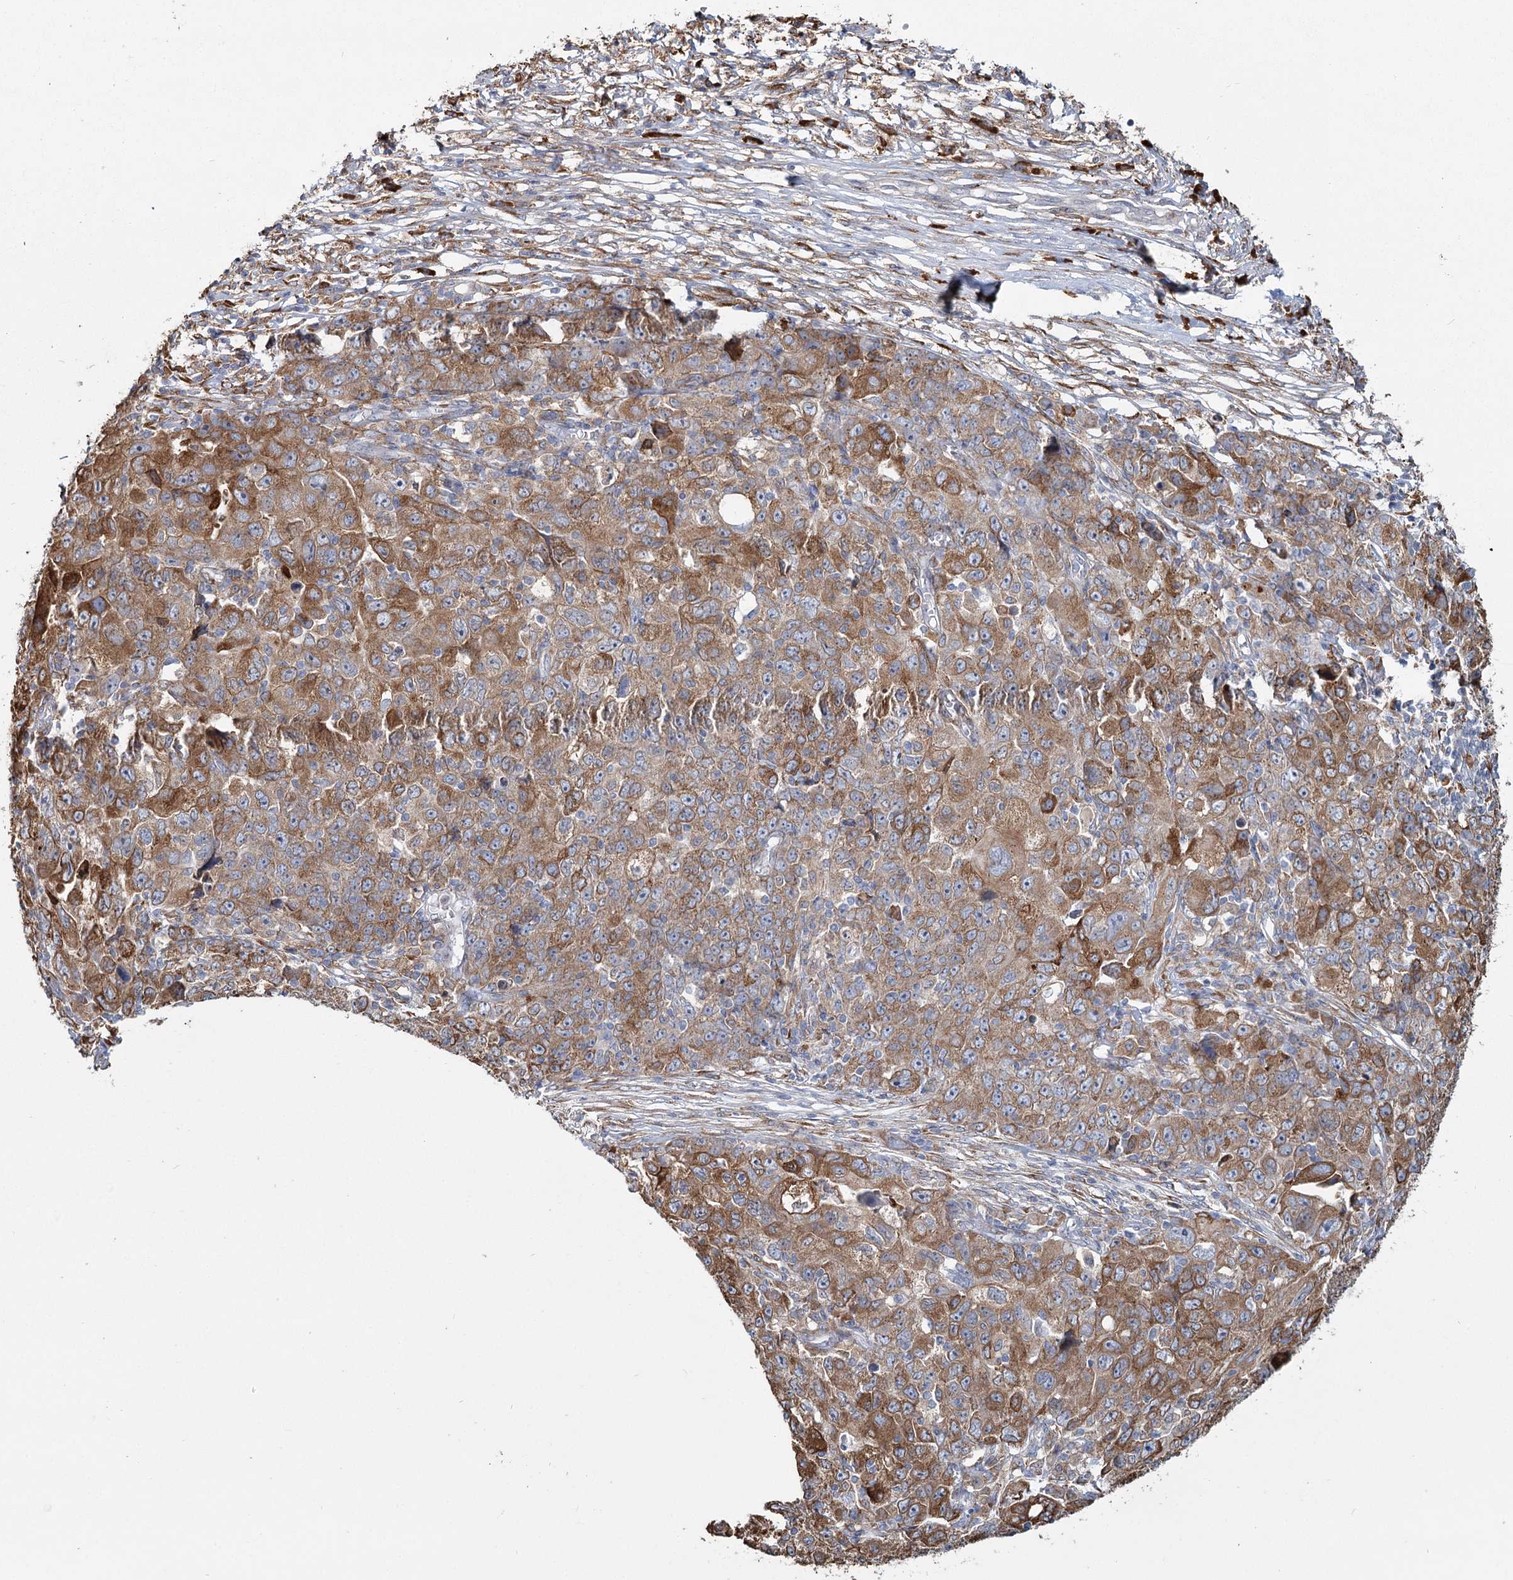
{"staining": {"intensity": "moderate", "quantity": ">75%", "location": "cytoplasmic/membranous"}, "tissue": "ovarian cancer", "cell_type": "Tumor cells", "image_type": "cancer", "snomed": [{"axis": "morphology", "description": "Carcinoma, endometroid"}, {"axis": "topography", "description": "Ovary"}], "caption": "Immunohistochemical staining of human ovarian cancer (endometroid carcinoma) displays moderate cytoplasmic/membranous protein expression in about >75% of tumor cells. (DAB (3,3'-diaminobenzidine) IHC, brown staining for protein, blue staining for nuclei).", "gene": "ZCCHC9", "patient": {"sex": "female", "age": 42}}